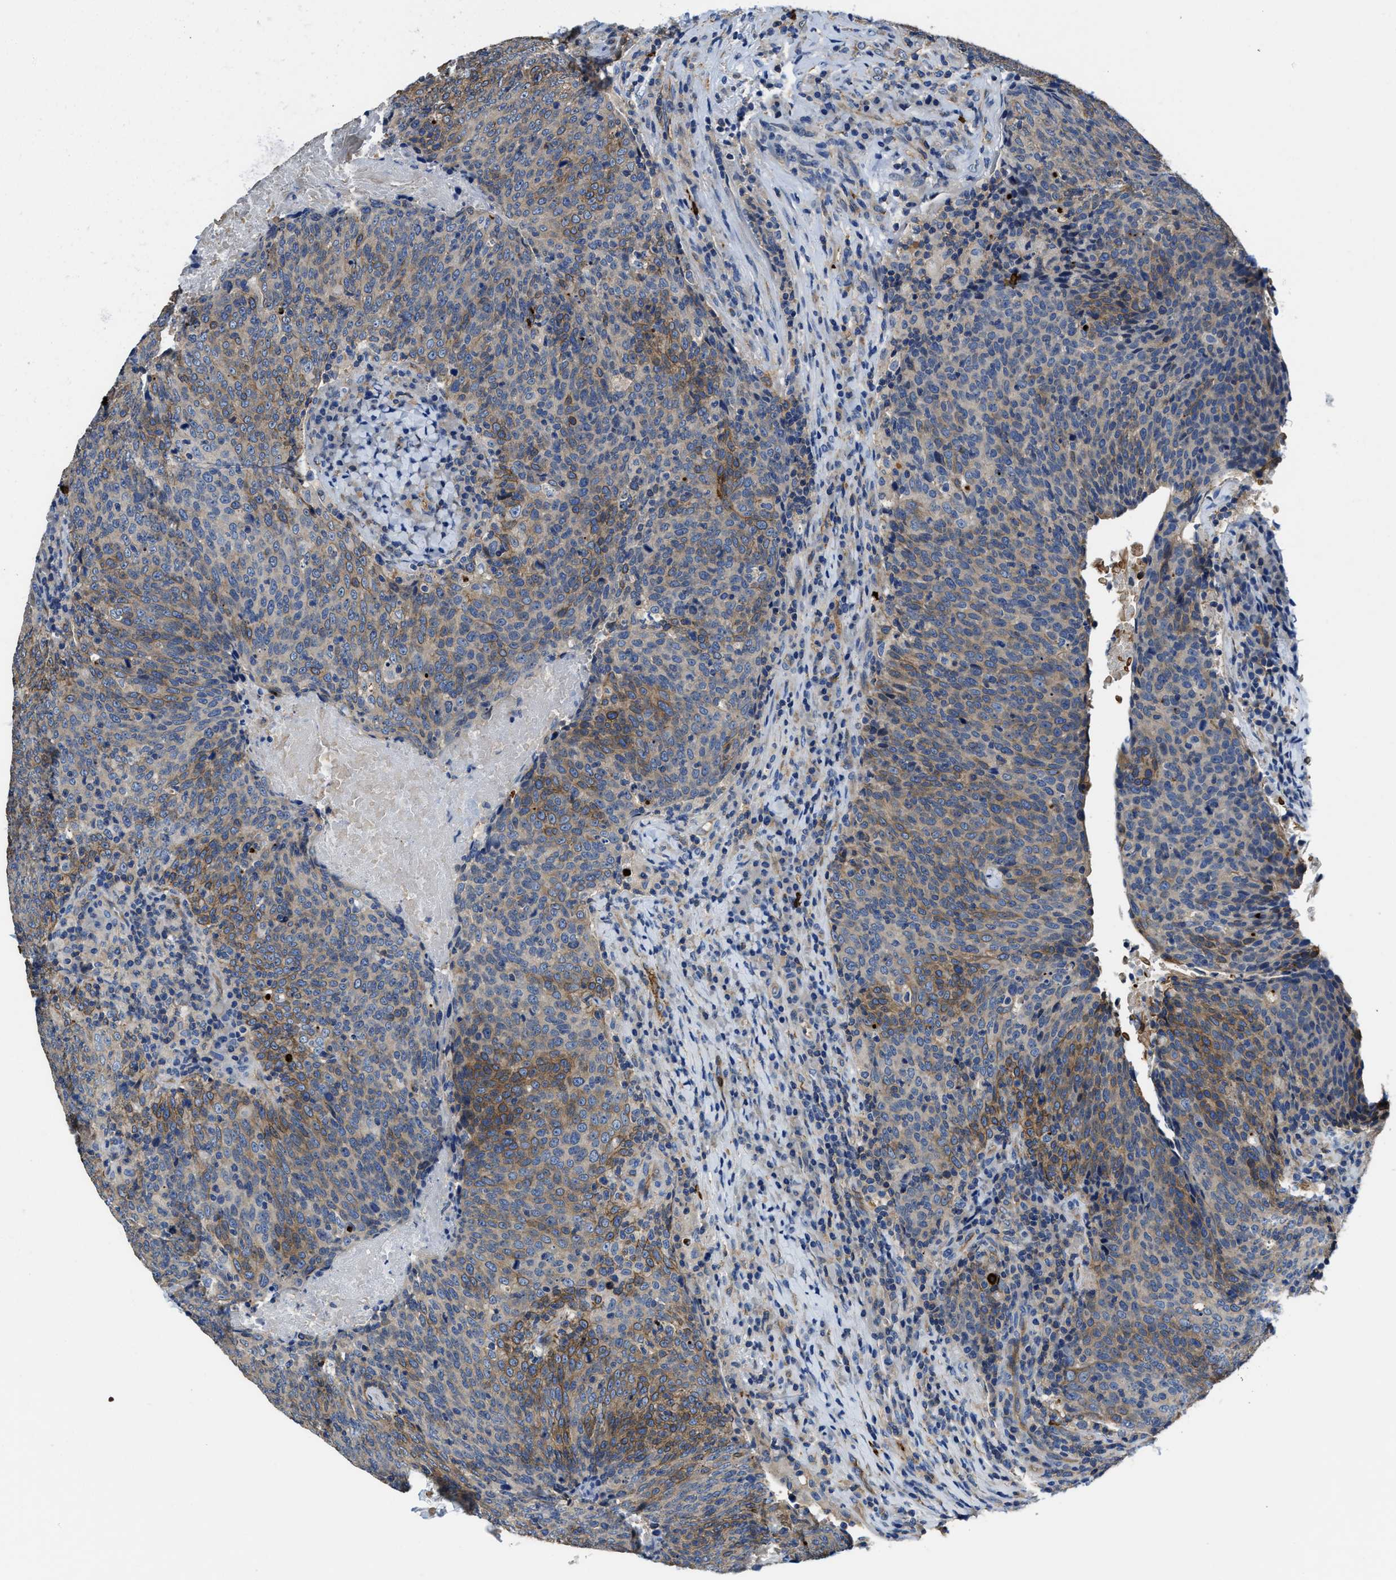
{"staining": {"intensity": "moderate", "quantity": "25%-75%", "location": "cytoplasmic/membranous"}, "tissue": "head and neck cancer", "cell_type": "Tumor cells", "image_type": "cancer", "snomed": [{"axis": "morphology", "description": "Squamous cell carcinoma, NOS"}, {"axis": "morphology", "description": "Squamous cell carcinoma, metastatic, NOS"}, {"axis": "topography", "description": "Lymph node"}, {"axis": "topography", "description": "Head-Neck"}], "caption": "An immunohistochemistry (IHC) histopathology image of neoplastic tissue is shown. Protein staining in brown shows moderate cytoplasmic/membranous positivity in head and neck cancer within tumor cells.", "gene": "TRAF6", "patient": {"sex": "male", "age": 62}}